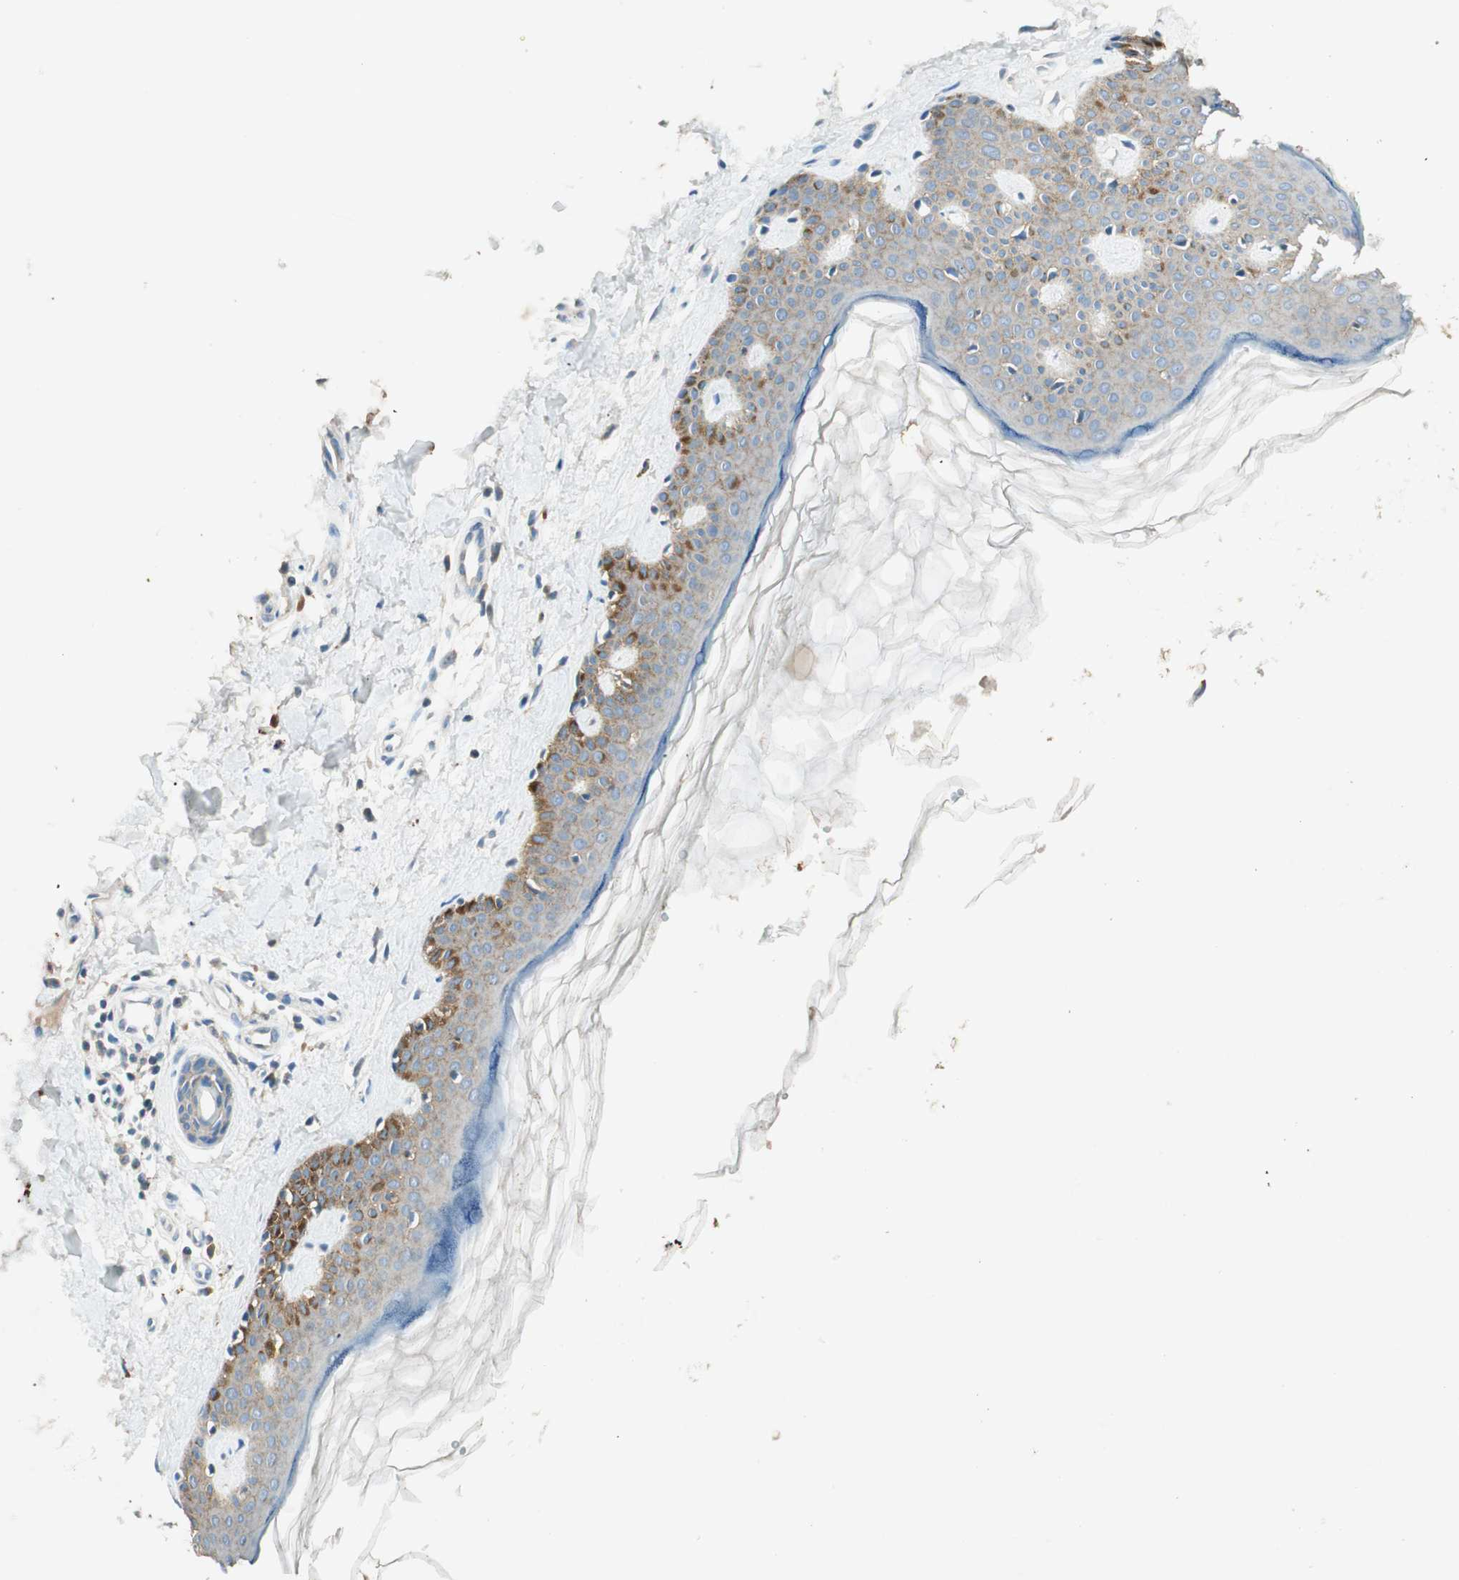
{"staining": {"intensity": "negative", "quantity": "none", "location": "none"}, "tissue": "skin", "cell_type": "Fibroblasts", "image_type": "normal", "snomed": [{"axis": "morphology", "description": "Normal tissue, NOS"}, {"axis": "topography", "description": "Skin"}], "caption": "DAB immunohistochemical staining of normal human skin demonstrates no significant expression in fibroblasts. The staining was performed using DAB to visualize the protein expression in brown, while the nuclei were stained in blue with hematoxylin (Magnification: 20x).", "gene": "NKAIN1", "patient": {"sex": "male", "age": 67}}